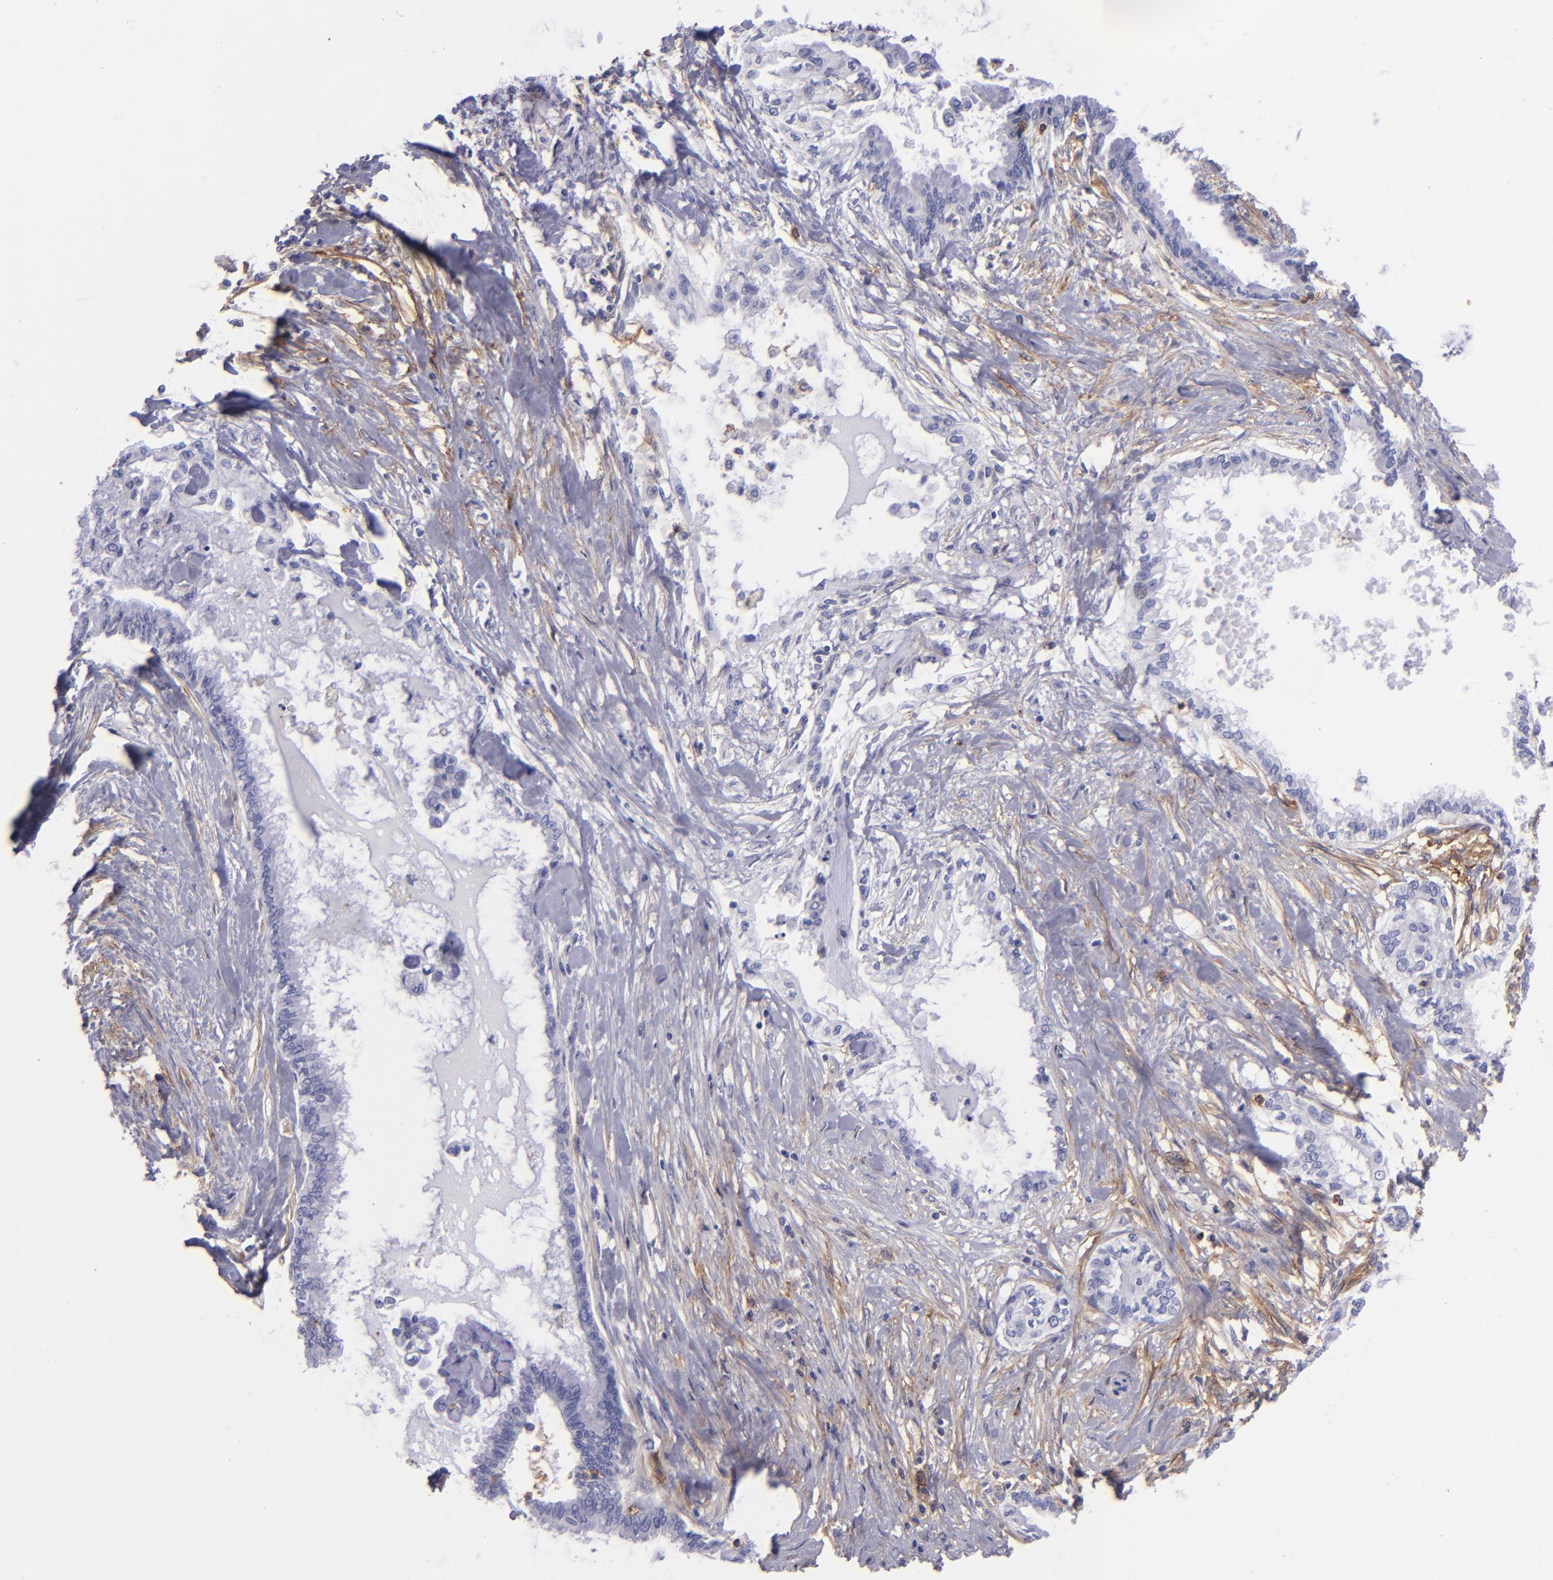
{"staining": {"intensity": "negative", "quantity": "none", "location": "none"}, "tissue": "pancreatic cancer", "cell_type": "Tumor cells", "image_type": "cancer", "snomed": [{"axis": "morphology", "description": "Adenocarcinoma, NOS"}, {"axis": "topography", "description": "Pancreas"}], "caption": "IHC of pancreatic cancer (adenocarcinoma) exhibits no staining in tumor cells.", "gene": "ENTPD1", "patient": {"sex": "female", "age": 64}}